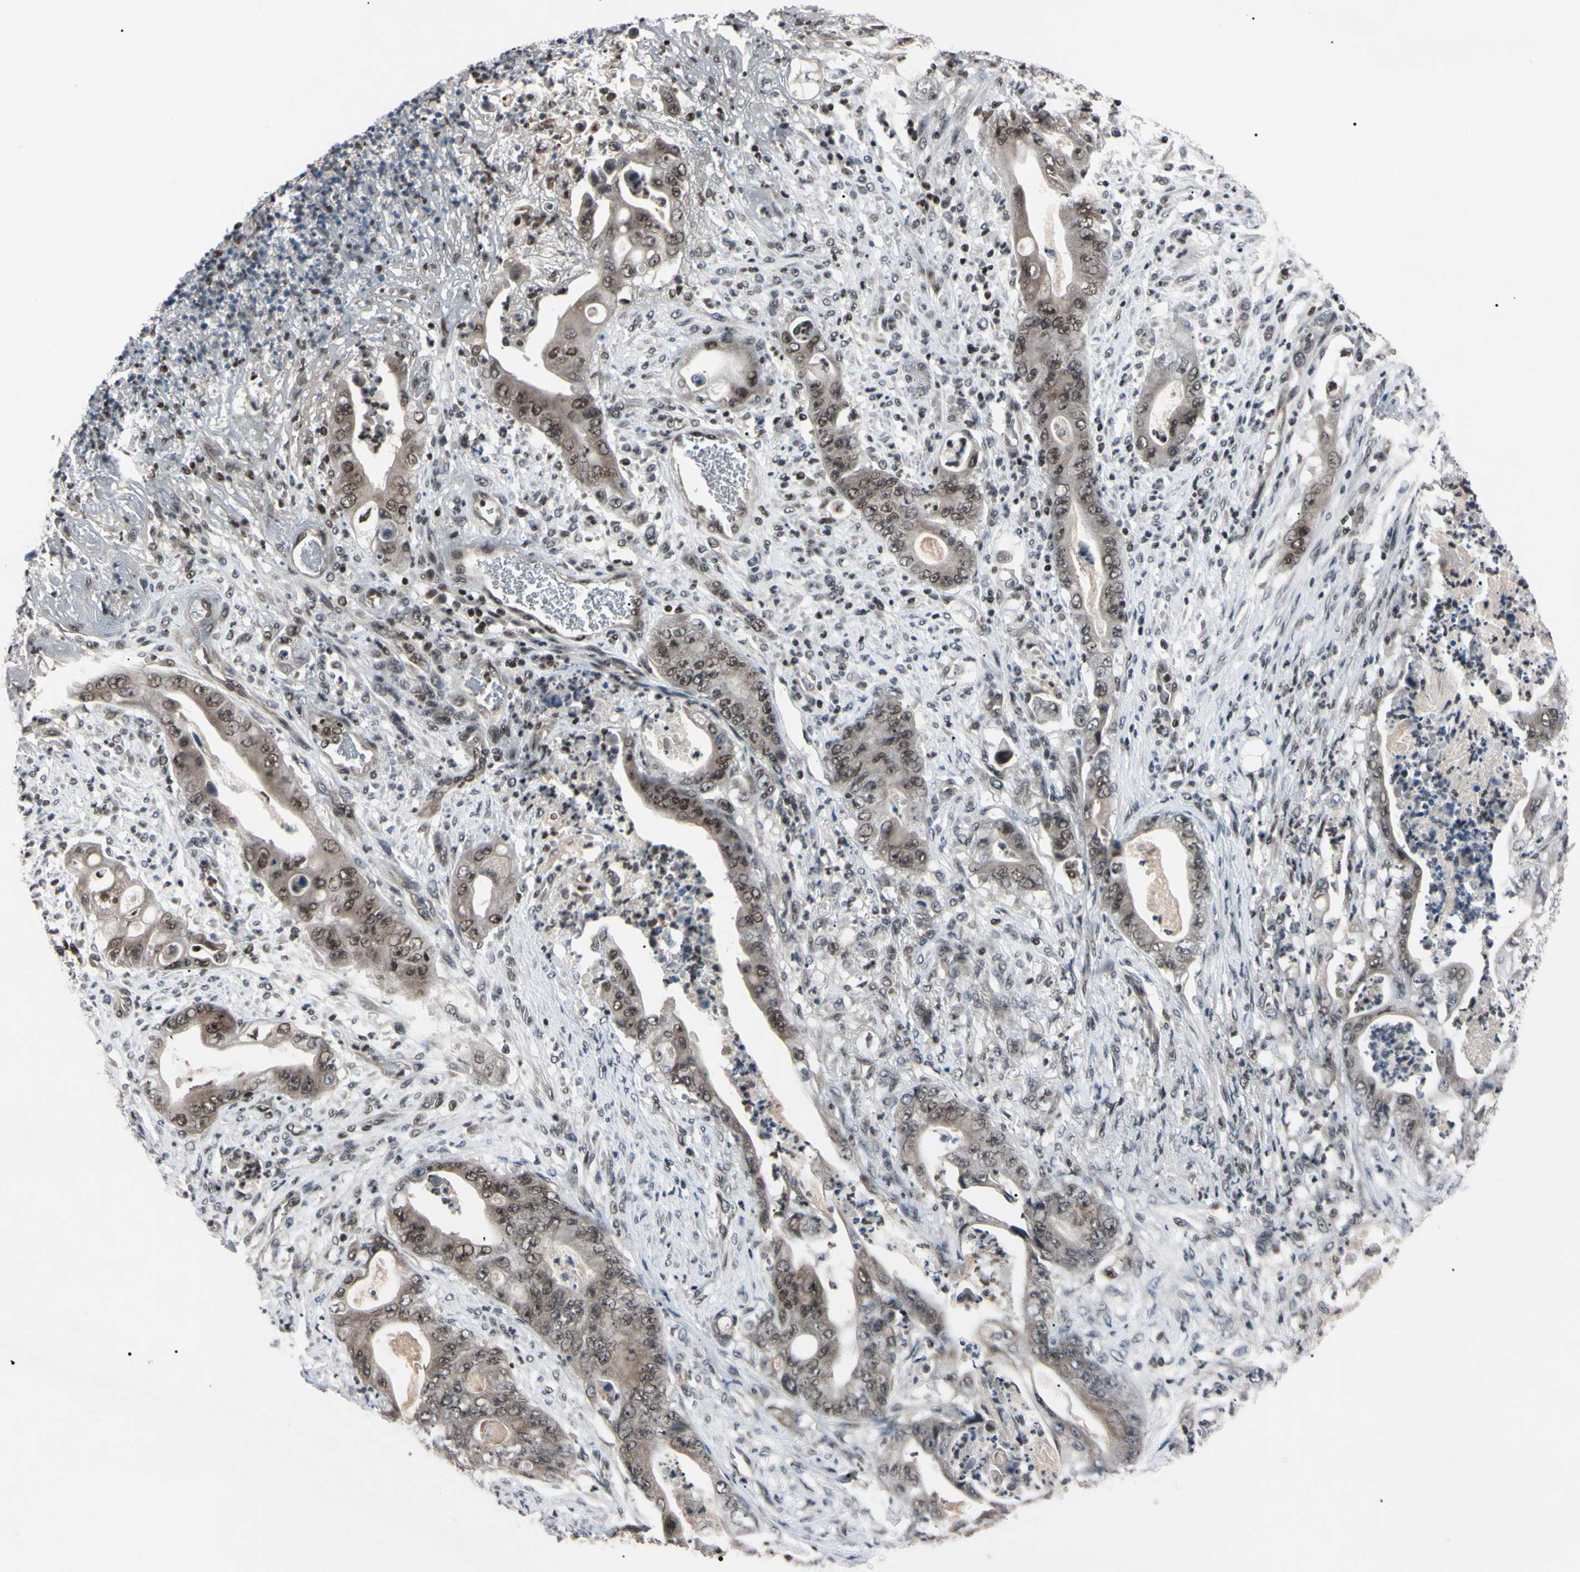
{"staining": {"intensity": "moderate", "quantity": "<25%", "location": "nuclear"}, "tissue": "stomach cancer", "cell_type": "Tumor cells", "image_type": "cancer", "snomed": [{"axis": "morphology", "description": "Adenocarcinoma, NOS"}, {"axis": "topography", "description": "Stomach"}], "caption": "Moderate nuclear staining is present in about <25% of tumor cells in stomach adenocarcinoma. The staining is performed using DAB brown chromogen to label protein expression. The nuclei are counter-stained blue using hematoxylin.", "gene": "YY1", "patient": {"sex": "female", "age": 73}}